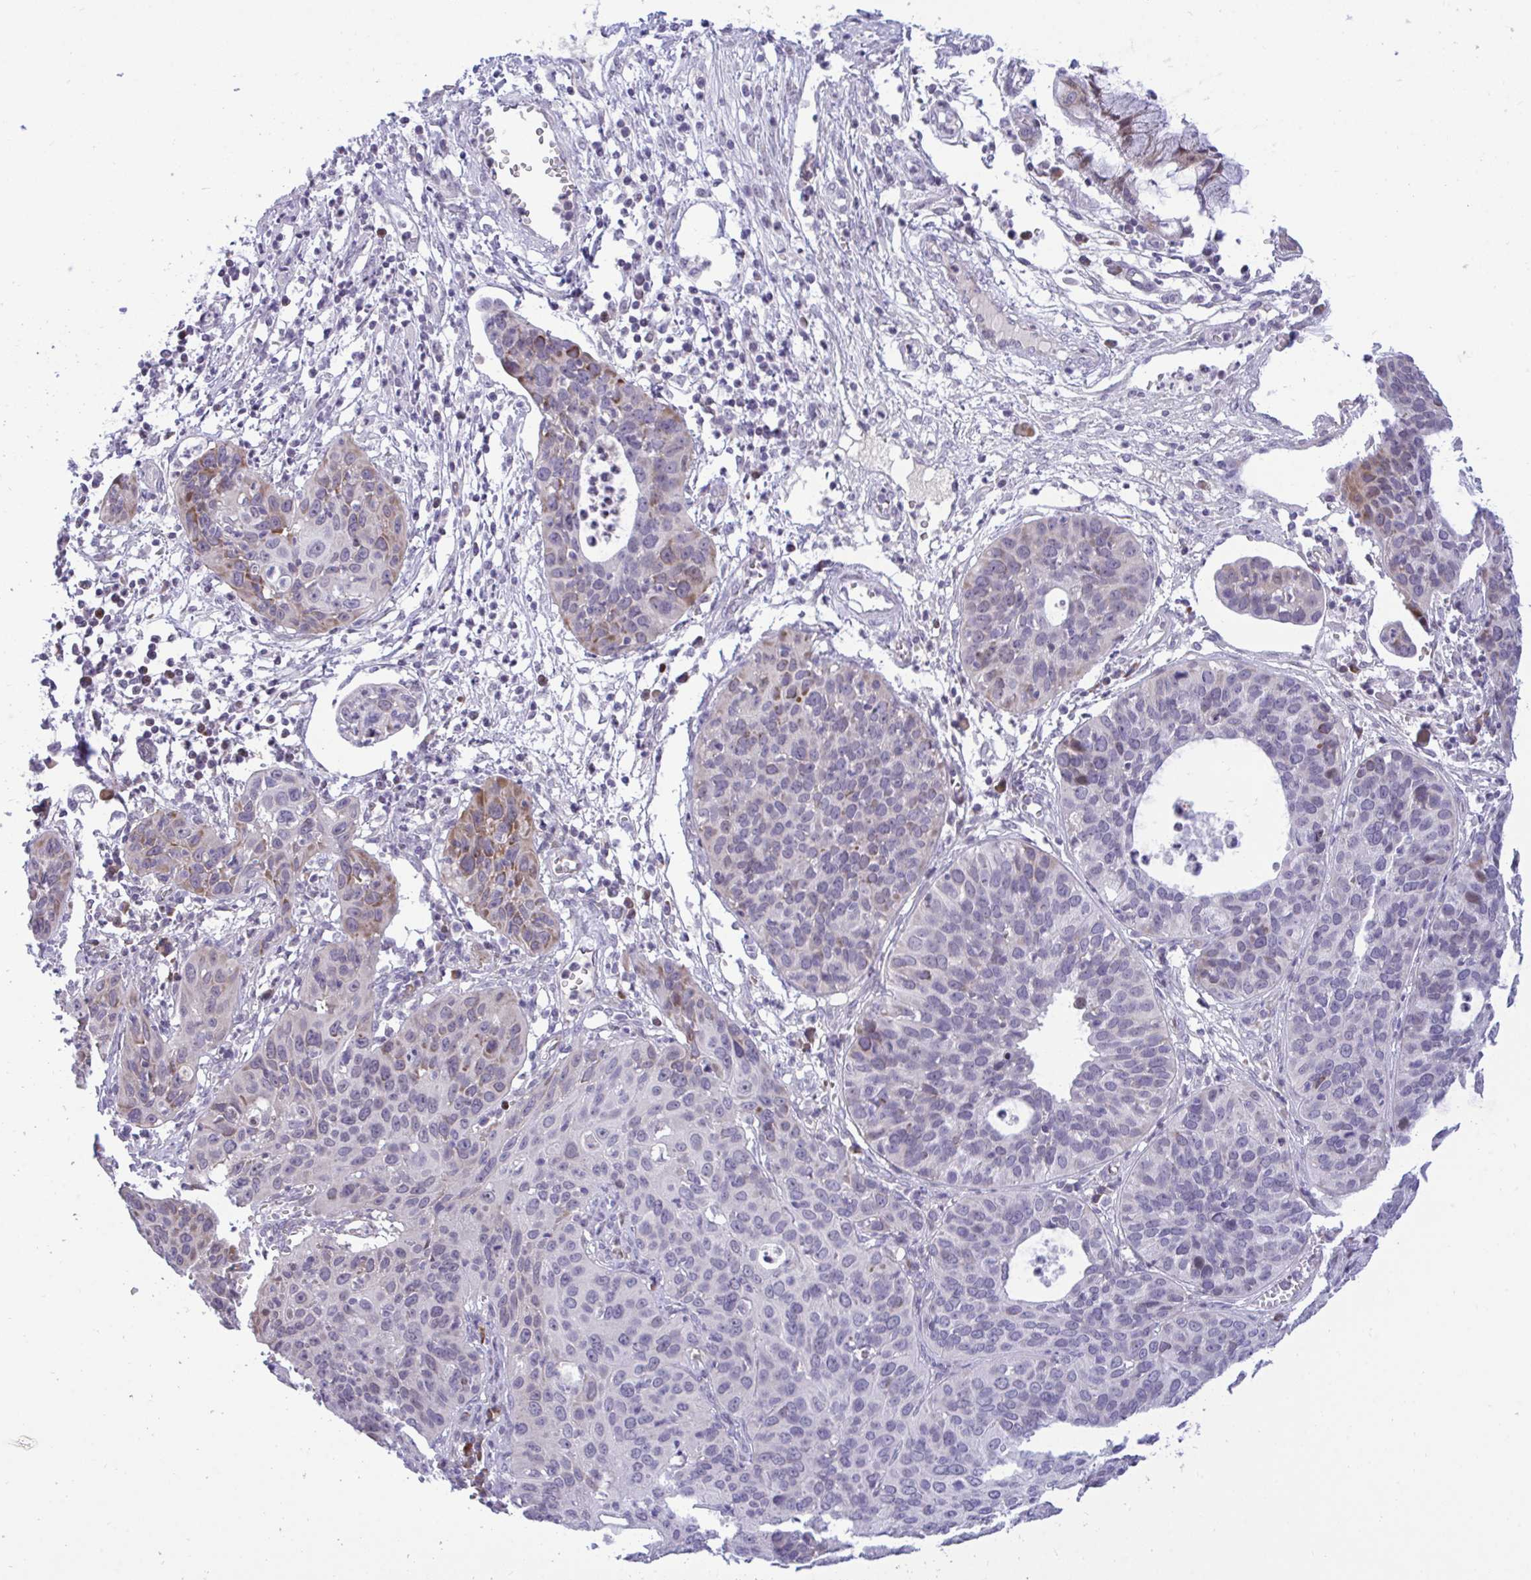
{"staining": {"intensity": "moderate", "quantity": "<25%", "location": "cytoplasmic/membranous"}, "tissue": "cervical cancer", "cell_type": "Tumor cells", "image_type": "cancer", "snomed": [{"axis": "morphology", "description": "Squamous cell carcinoma, NOS"}, {"axis": "topography", "description": "Cervix"}], "caption": "Immunohistochemical staining of cervical cancer reveals moderate cytoplasmic/membranous protein positivity in approximately <25% of tumor cells.", "gene": "EPOP", "patient": {"sex": "female", "age": 36}}